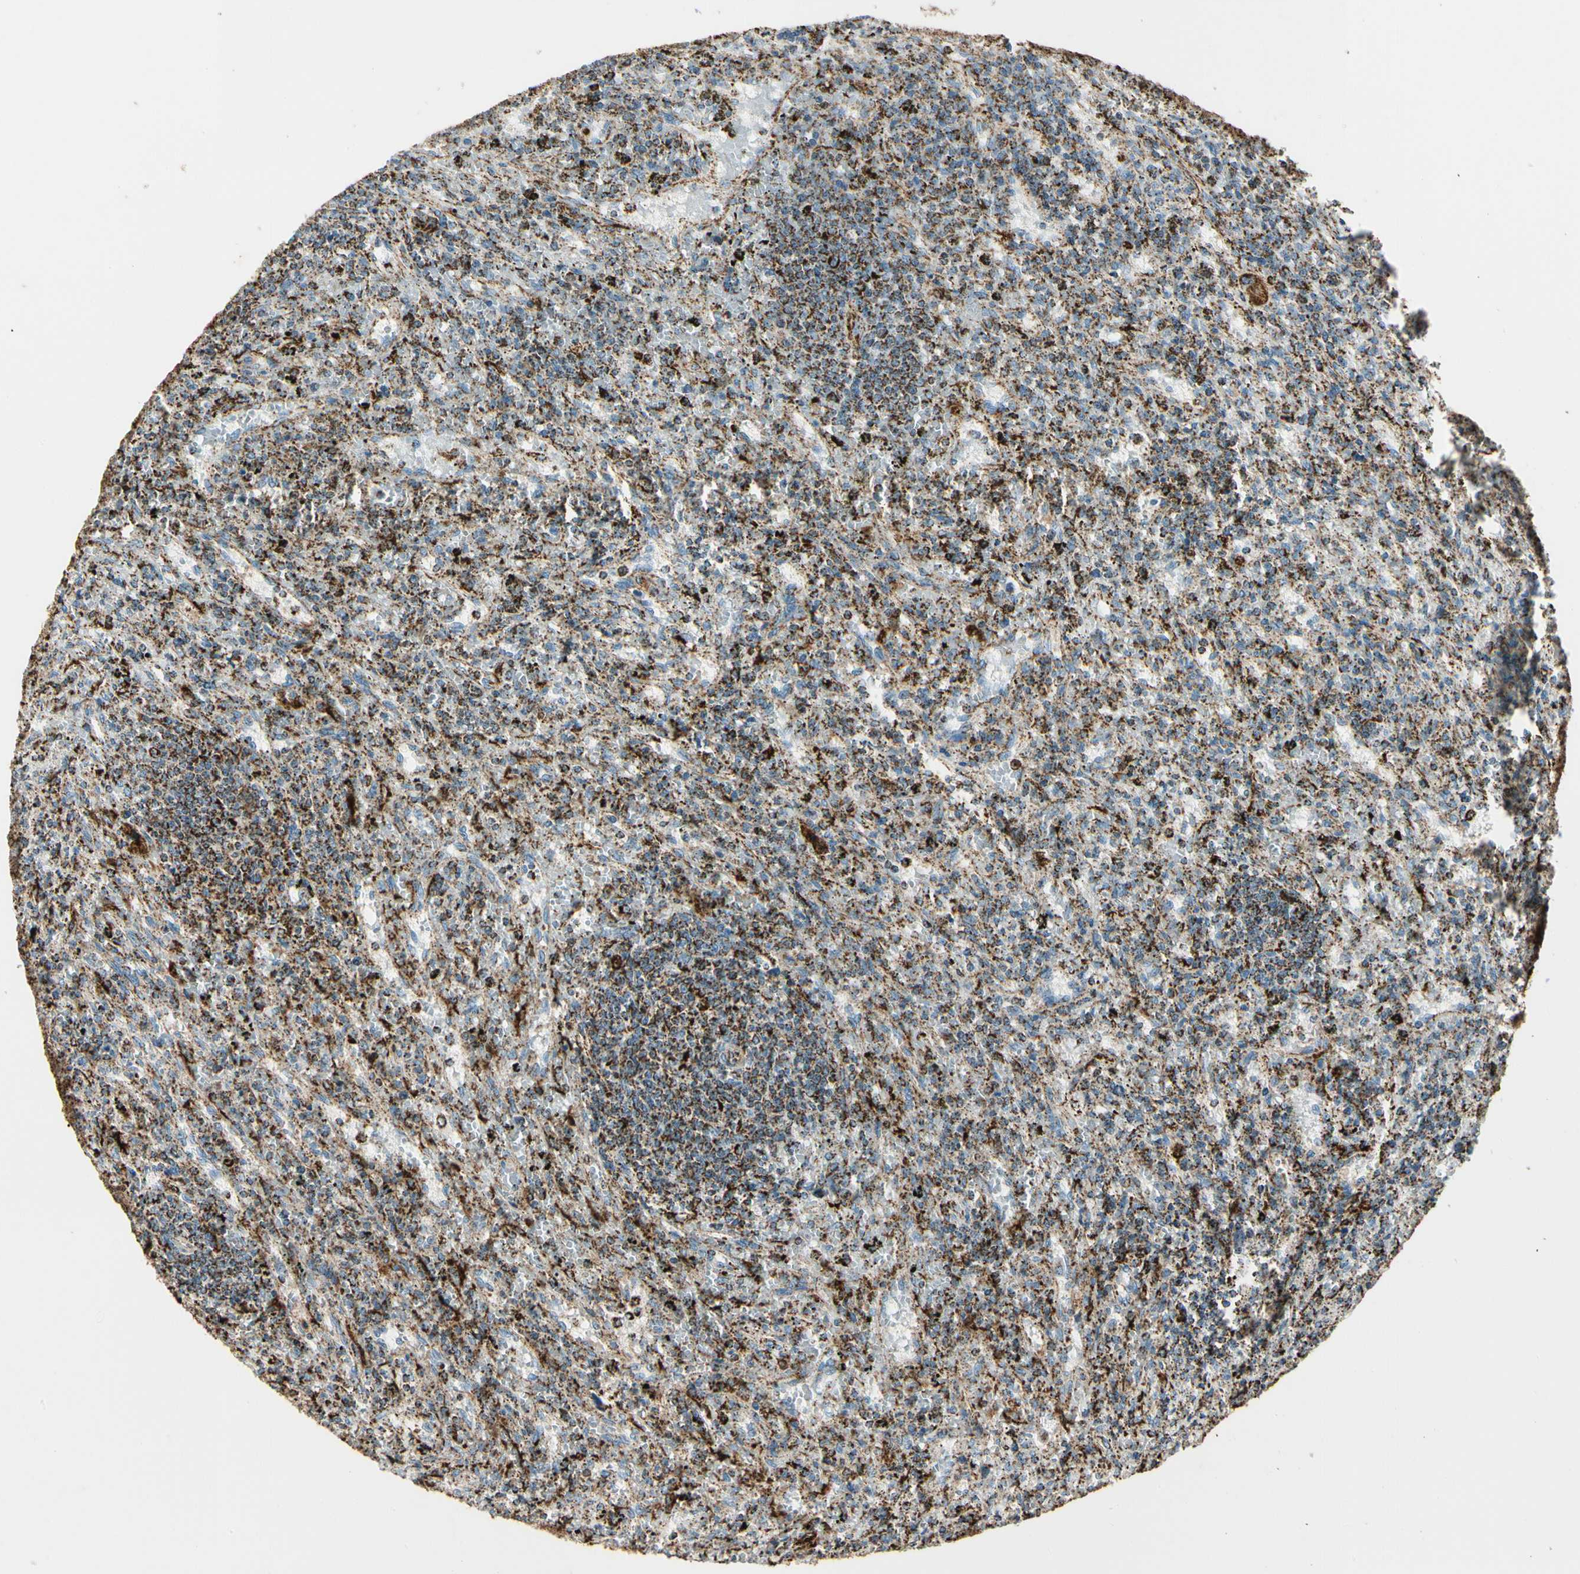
{"staining": {"intensity": "moderate", "quantity": ">75%", "location": "cytoplasmic/membranous"}, "tissue": "lymphoma", "cell_type": "Tumor cells", "image_type": "cancer", "snomed": [{"axis": "morphology", "description": "Malignant lymphoma, non-Hodgkin's type, Low grade"}, {"axis": "topography", "description": "Spleen"}], "caption": "Immunohistochemistry (IHC) of lymphoma reveals medium levels of moderate cytoplasmic/membranous expression in approximately >75% of tumor cells.", "gene": "ME2", "patient": {"sex": "male", "age": 76}}